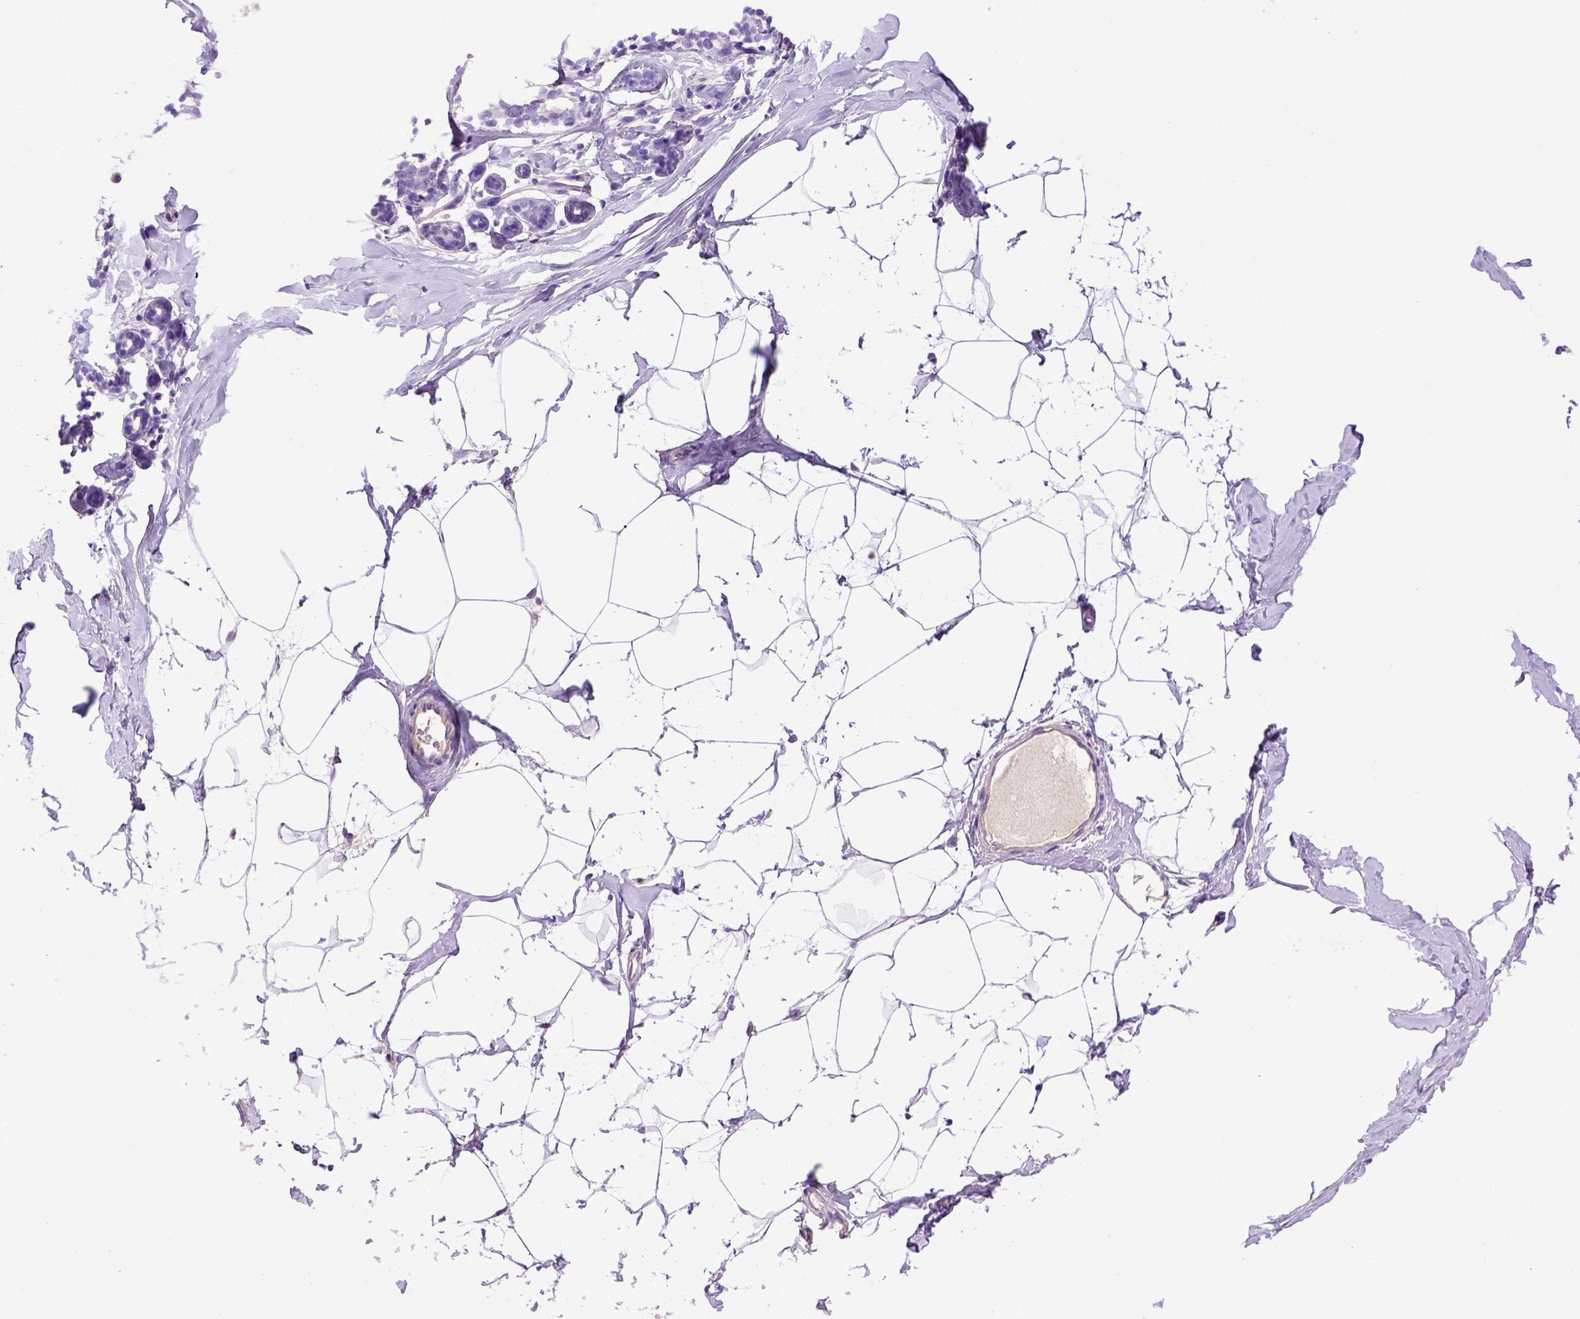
{"staining": {"intensity": "negative", "quantity": "none", "location": "none"}, "tissue": "breast", "cell_type": "Adipocytes", "image_type": "normal", "snomed": [{"axis": "morphology", "description": "Normal tissue, NOS"}, {"axis": "topography", "description": "Breast"}], "caption": "Immunohistochemistry image of unremarkable human breast stained for a protein (brown), which exhibits no expression in adipocytes.", "gene": "ADAM12", "patient": {"sex": "female", "age": 32}}